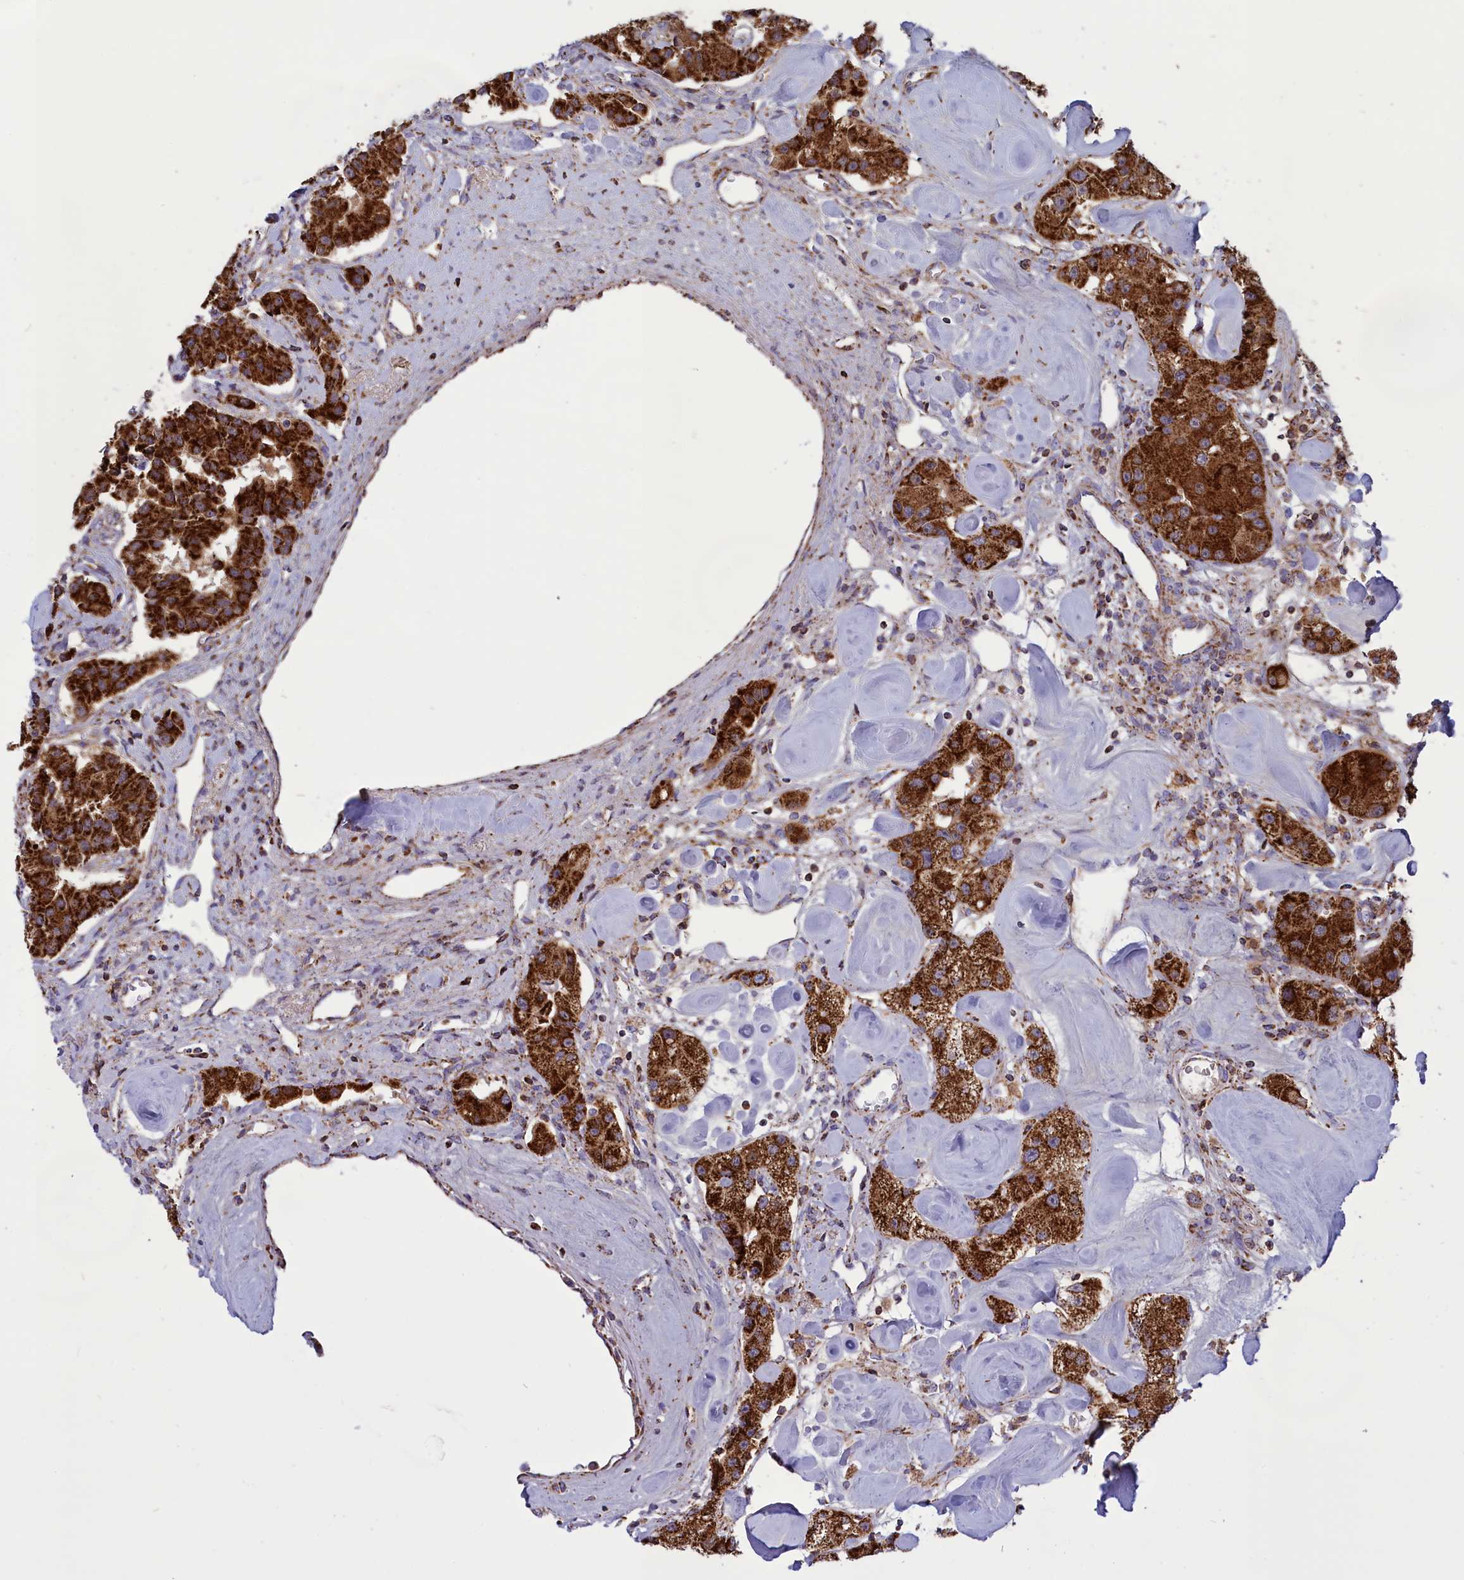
{"staining": {"intensity": "strong", "quantity": ">75%", "location": "cytoplasmic/membranous"}, "tissue": "carcinoid", "cell_type": "Tumor cells", "image_type": "cancer", "snomed": [{"axis": "morphology", "description": "Carcinoid, malignant, NOS"}, {"axis": "topography", "description": "Pancreas"}], "caption": "Carcinoid stained with a brown dye shows strong cytoplasmic/membranous positive expression in about >75% of tumor cells.", "gene": "ISOC2", "patient": {"sex": "male", "age": 41}}